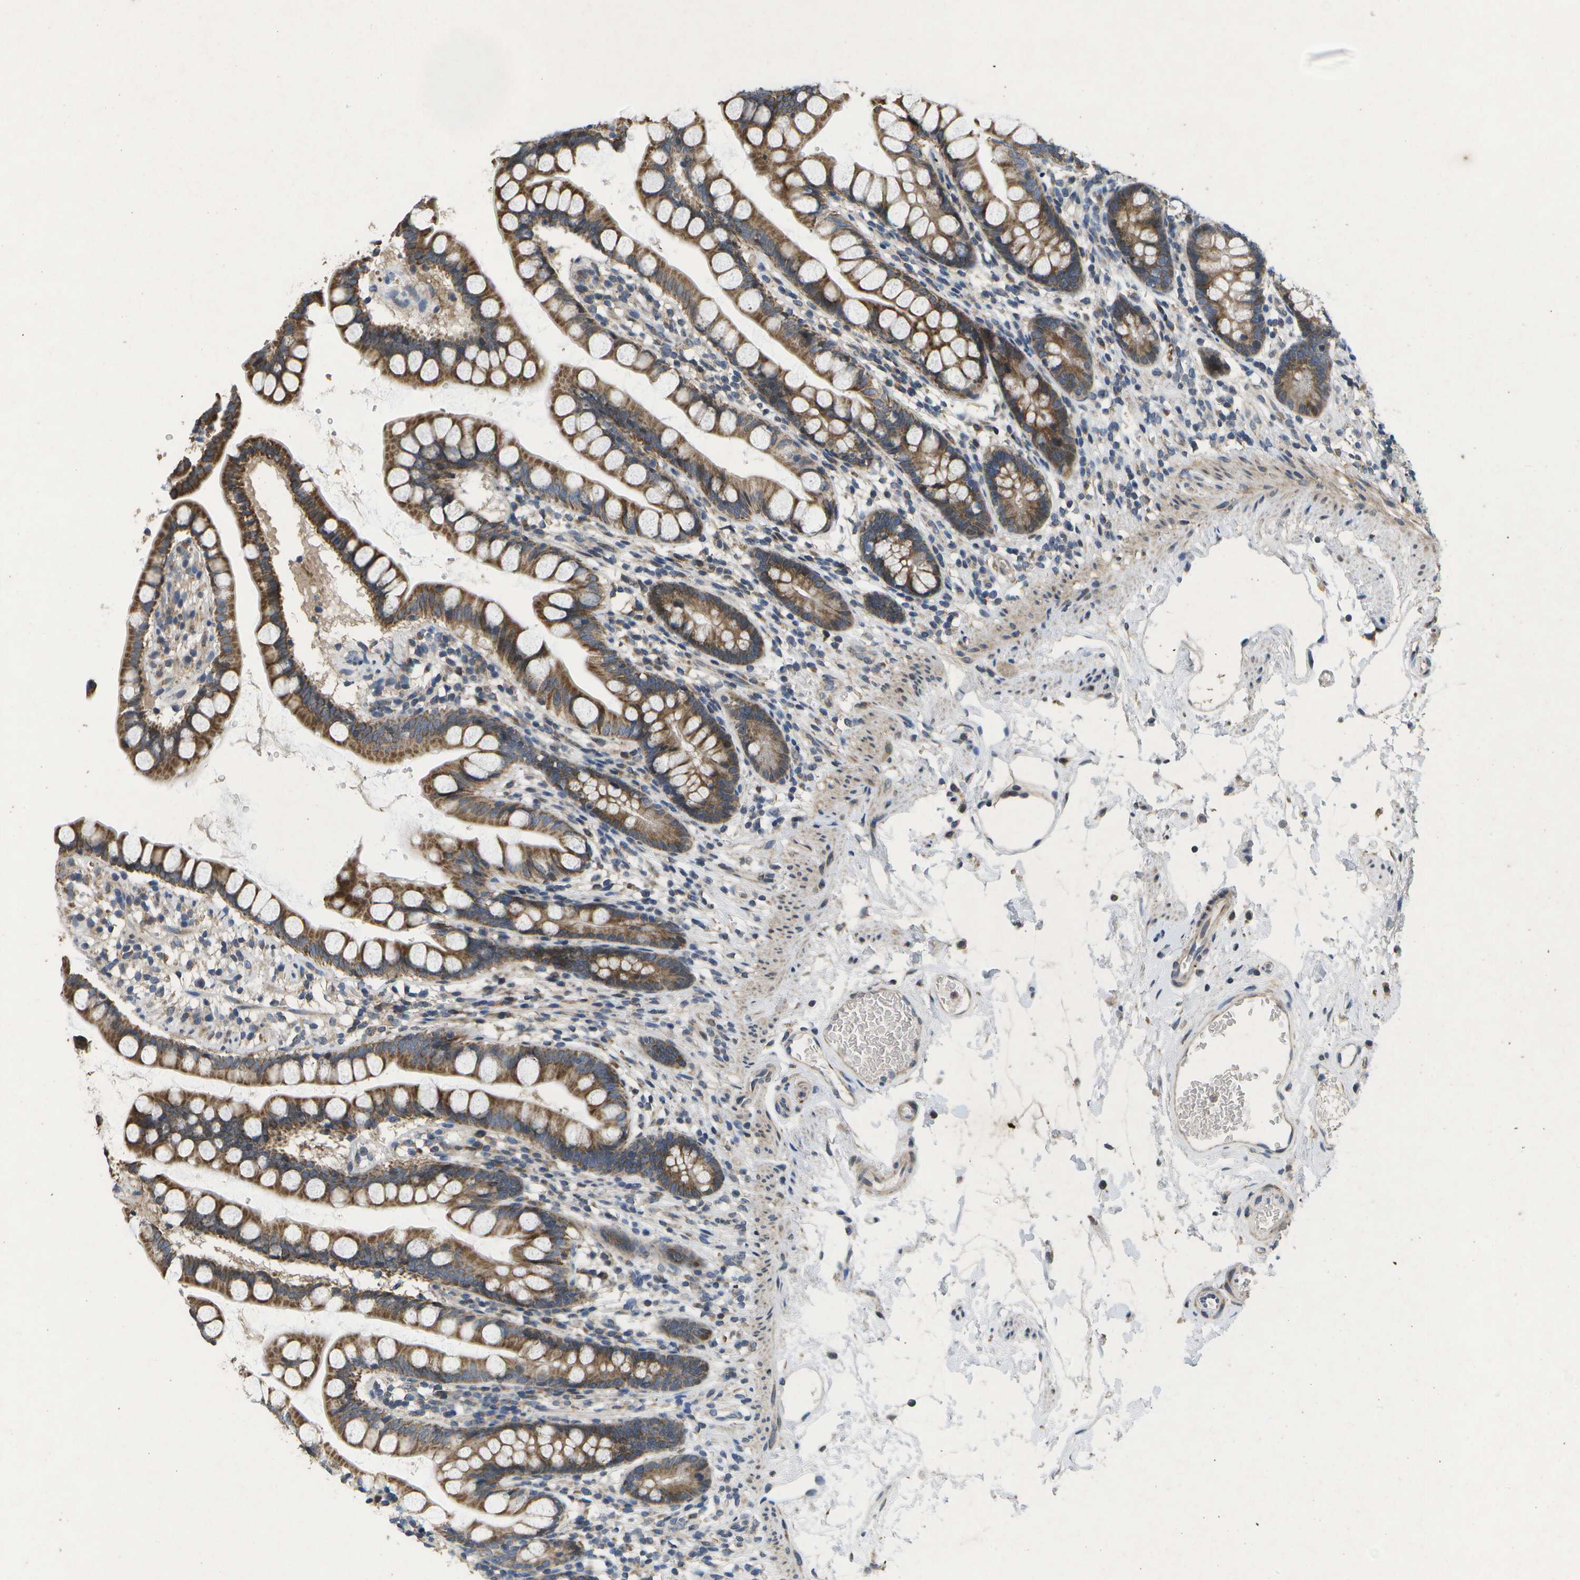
{"staining": {"intensity": "strong", "quantity": ">75%", "location": "cytoplasmic/membranous"}, "tissue": "small intestine", "cell_type": "Glandular cells", "image_type": "normal", "snomed": [{"axis": "morphology", "description": "Normal tissue, NOS"}, {"axis": "topography", "description": "Small intestine"}], "caption": "High-power microscopy captured an immunohistochemistry (IHC) photomicrograph of benign small intestine, revealing strong cytoplasmic/membranous staining in approximately >75% of glandular cells.", "gene": "HADHA", "patient": {"sex": "female", "age": 84}}